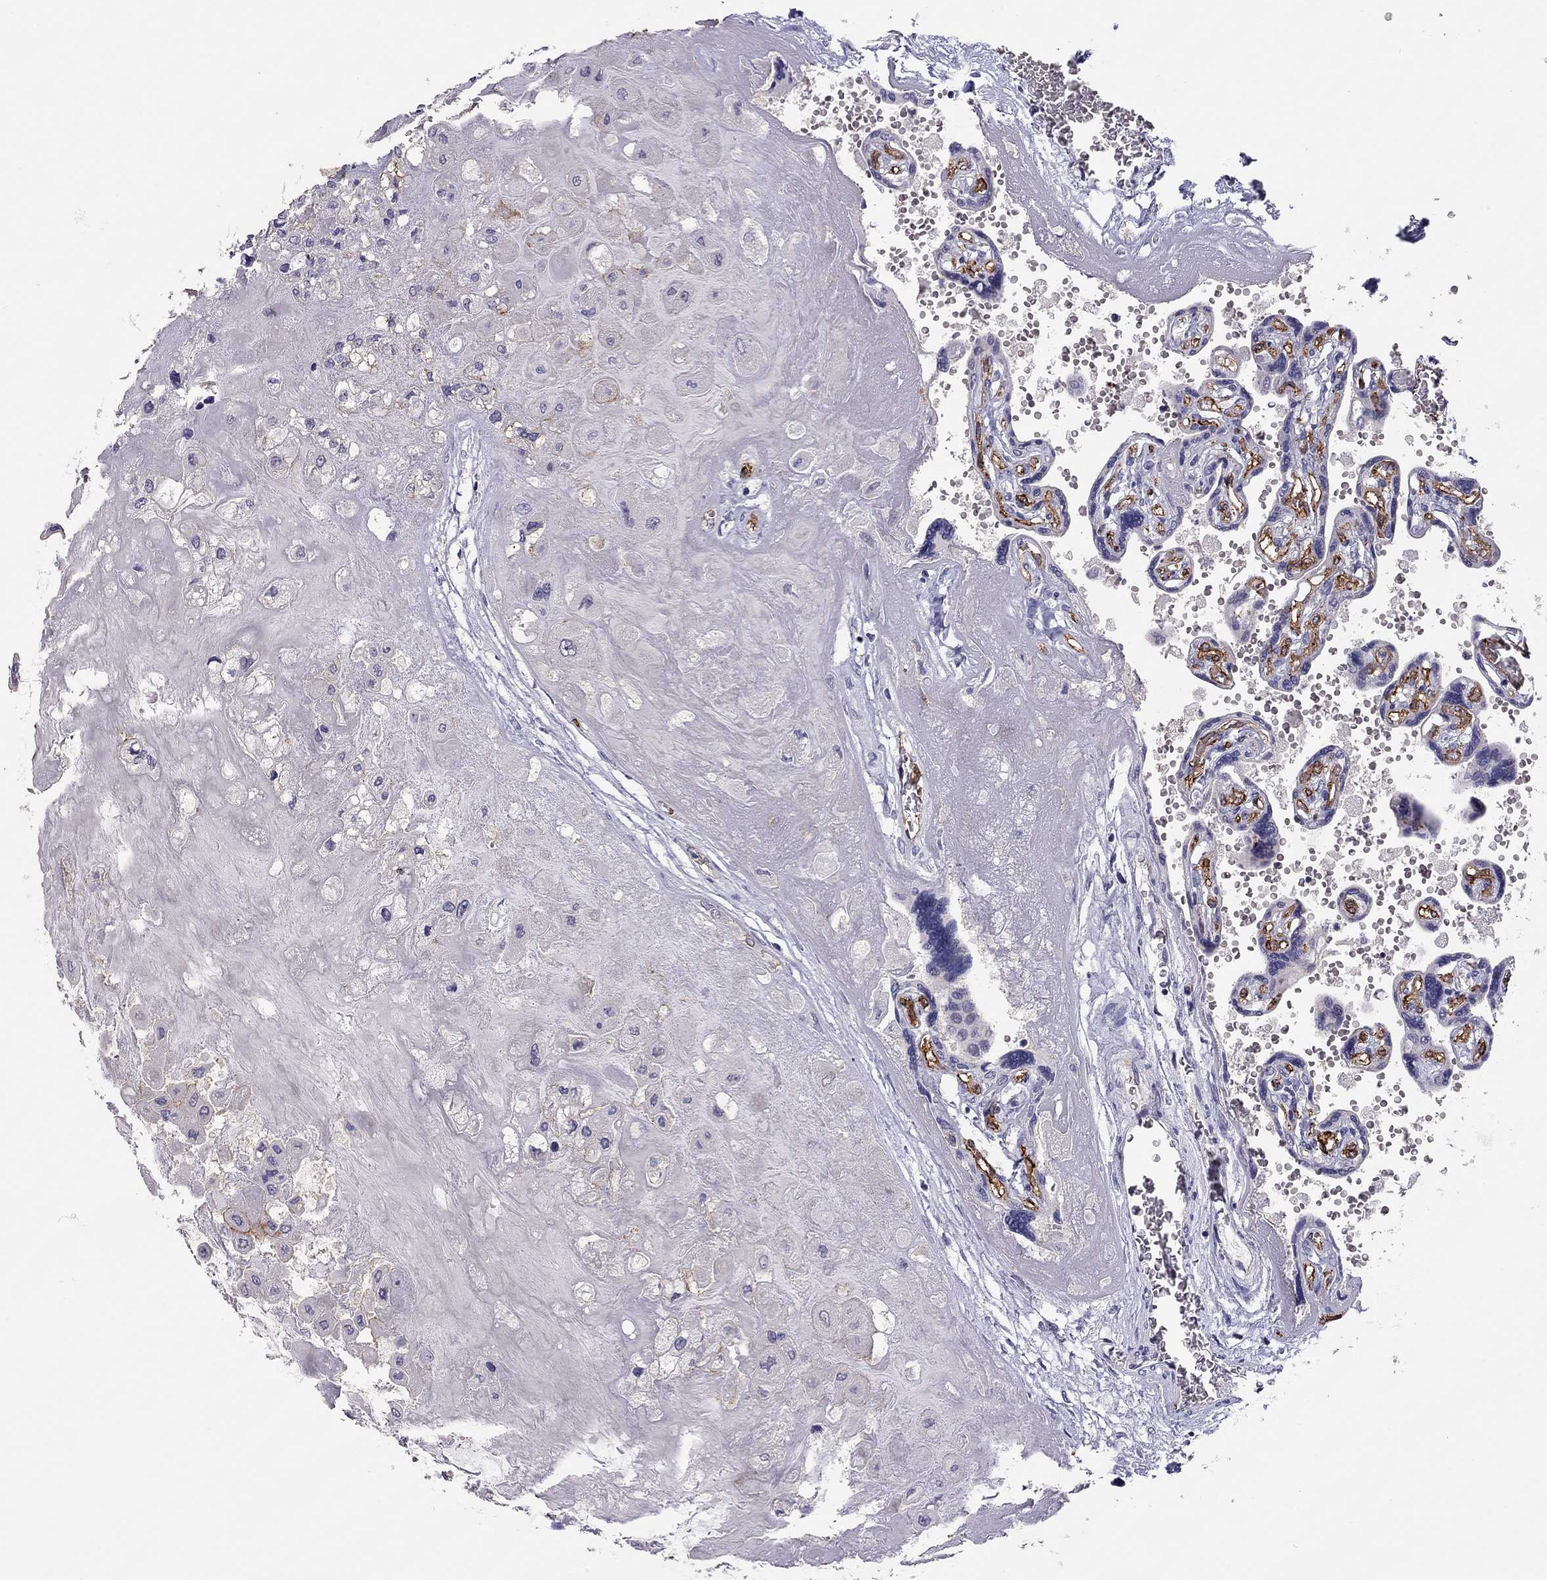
{"staining": {"intensity": "strong", "quantity": "<25%", "location": "cytoplasmic/membranous"}, "tissue": "placenta", "cell_type": "Trophoblastic cells", "image_type": "normal", "snomed": [{"axis": "morphology", "description": "Normal tissue, NOS"}, {"axis": "topography", "description": "Placenta"}], "caption": "Benign placenta reveals strong cytoplasmic/membranous expression in approximately <25% of trophoblastic cells.", "gene": "SCARB1", "patient": {"sex": "female", "age": 32}}